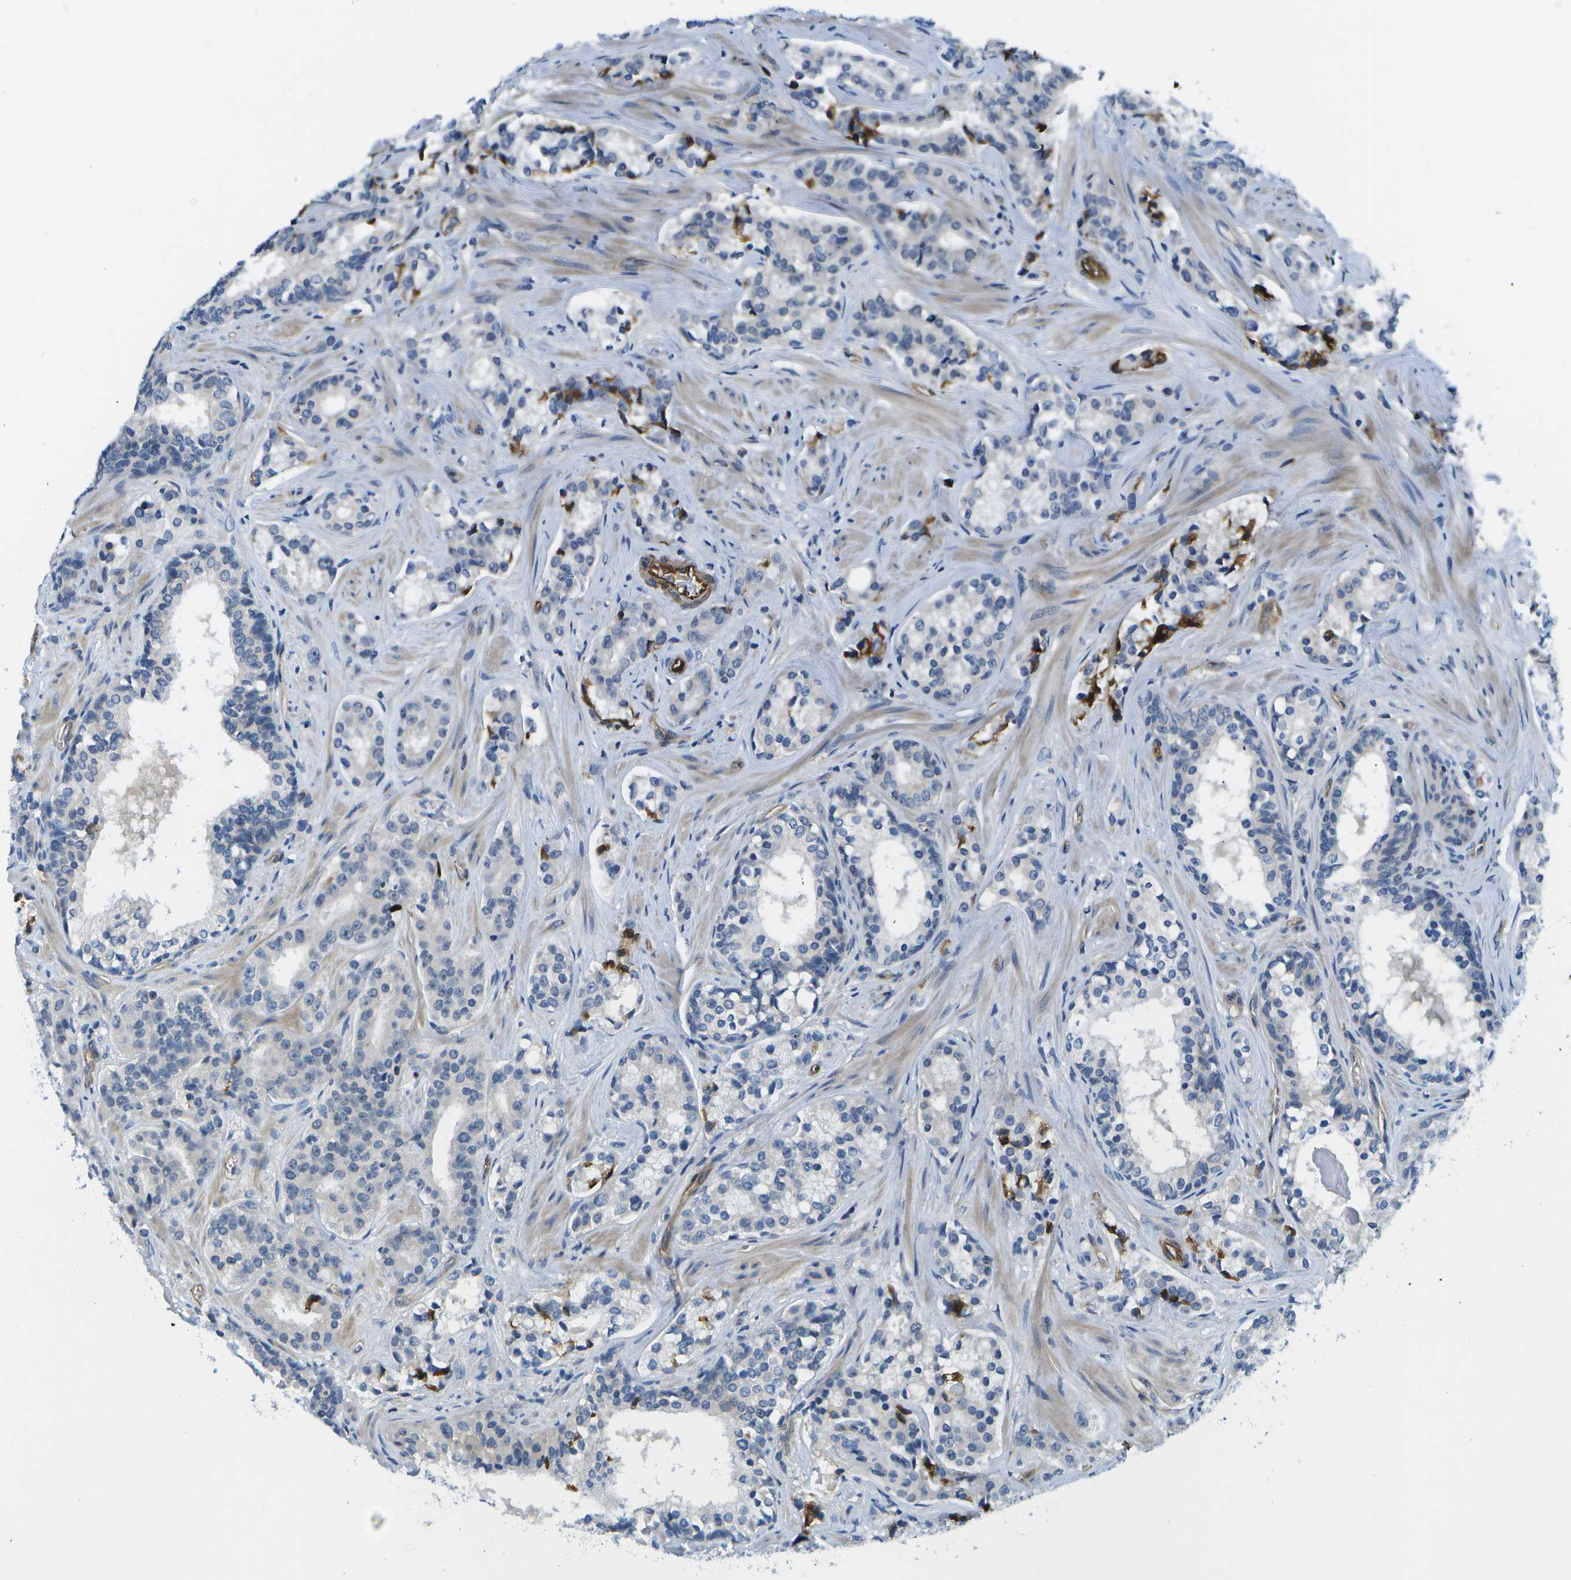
{"staining": {"intensity": "negative", "quantity": "none", "location": "none"}, "tissue": "prostate cancer", "cell_type": "Tumor cells", "image_type": "cancer", "snomed": [{"axis": "morphology", "description": "Adenocarcinoma, High grade"}, {"axis": "topography", "description": "Prostate"}], "caption": "The immunohistochemistry (IHC) photomicrograph has no significant staining in tumor cells of prostate cancer tissue.", "gene": "KIAA0040", "patient": {"sex": "male", "age": 60}}